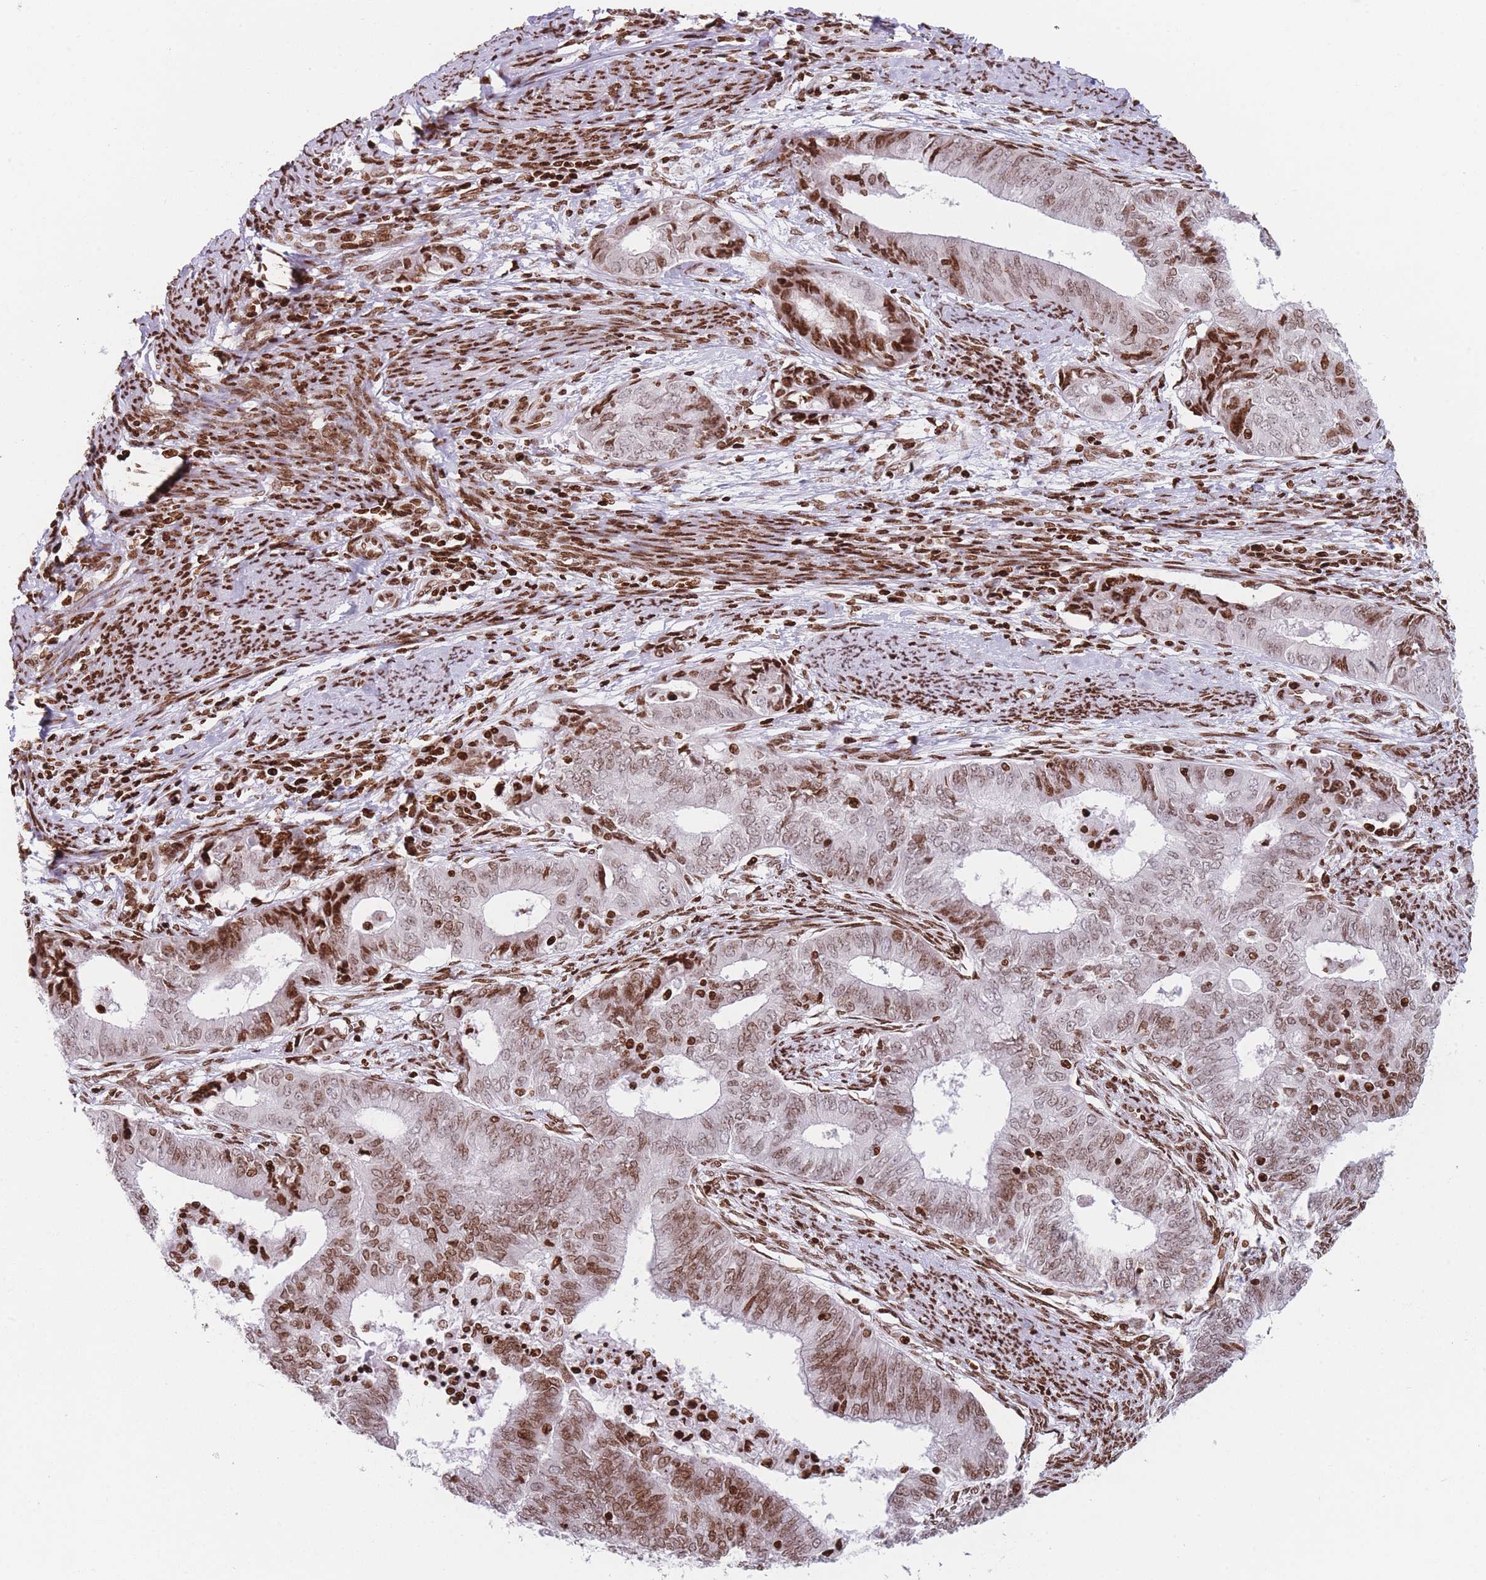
{"staining": {"intensity": "moderate", "quantity": ">75%", "location": "nuclear"}, "tissue": "endometrial cancer", "cell_type": "Tumor cells", "image_type": "cancer", "snomed": [{"axis": "morphology", "description": "Adenocarcinoma, NOS"}, {"axis": "topography", "description": "Endometrium"}], "caption": "Immunohistochemical staining of endometrial adenocarcinoma demonstrates medium levels of moderate nuclear protein staining in about >75% of tumor cells.", "gene": "AK9", "patient": {"sex": "female", "age": 62}}